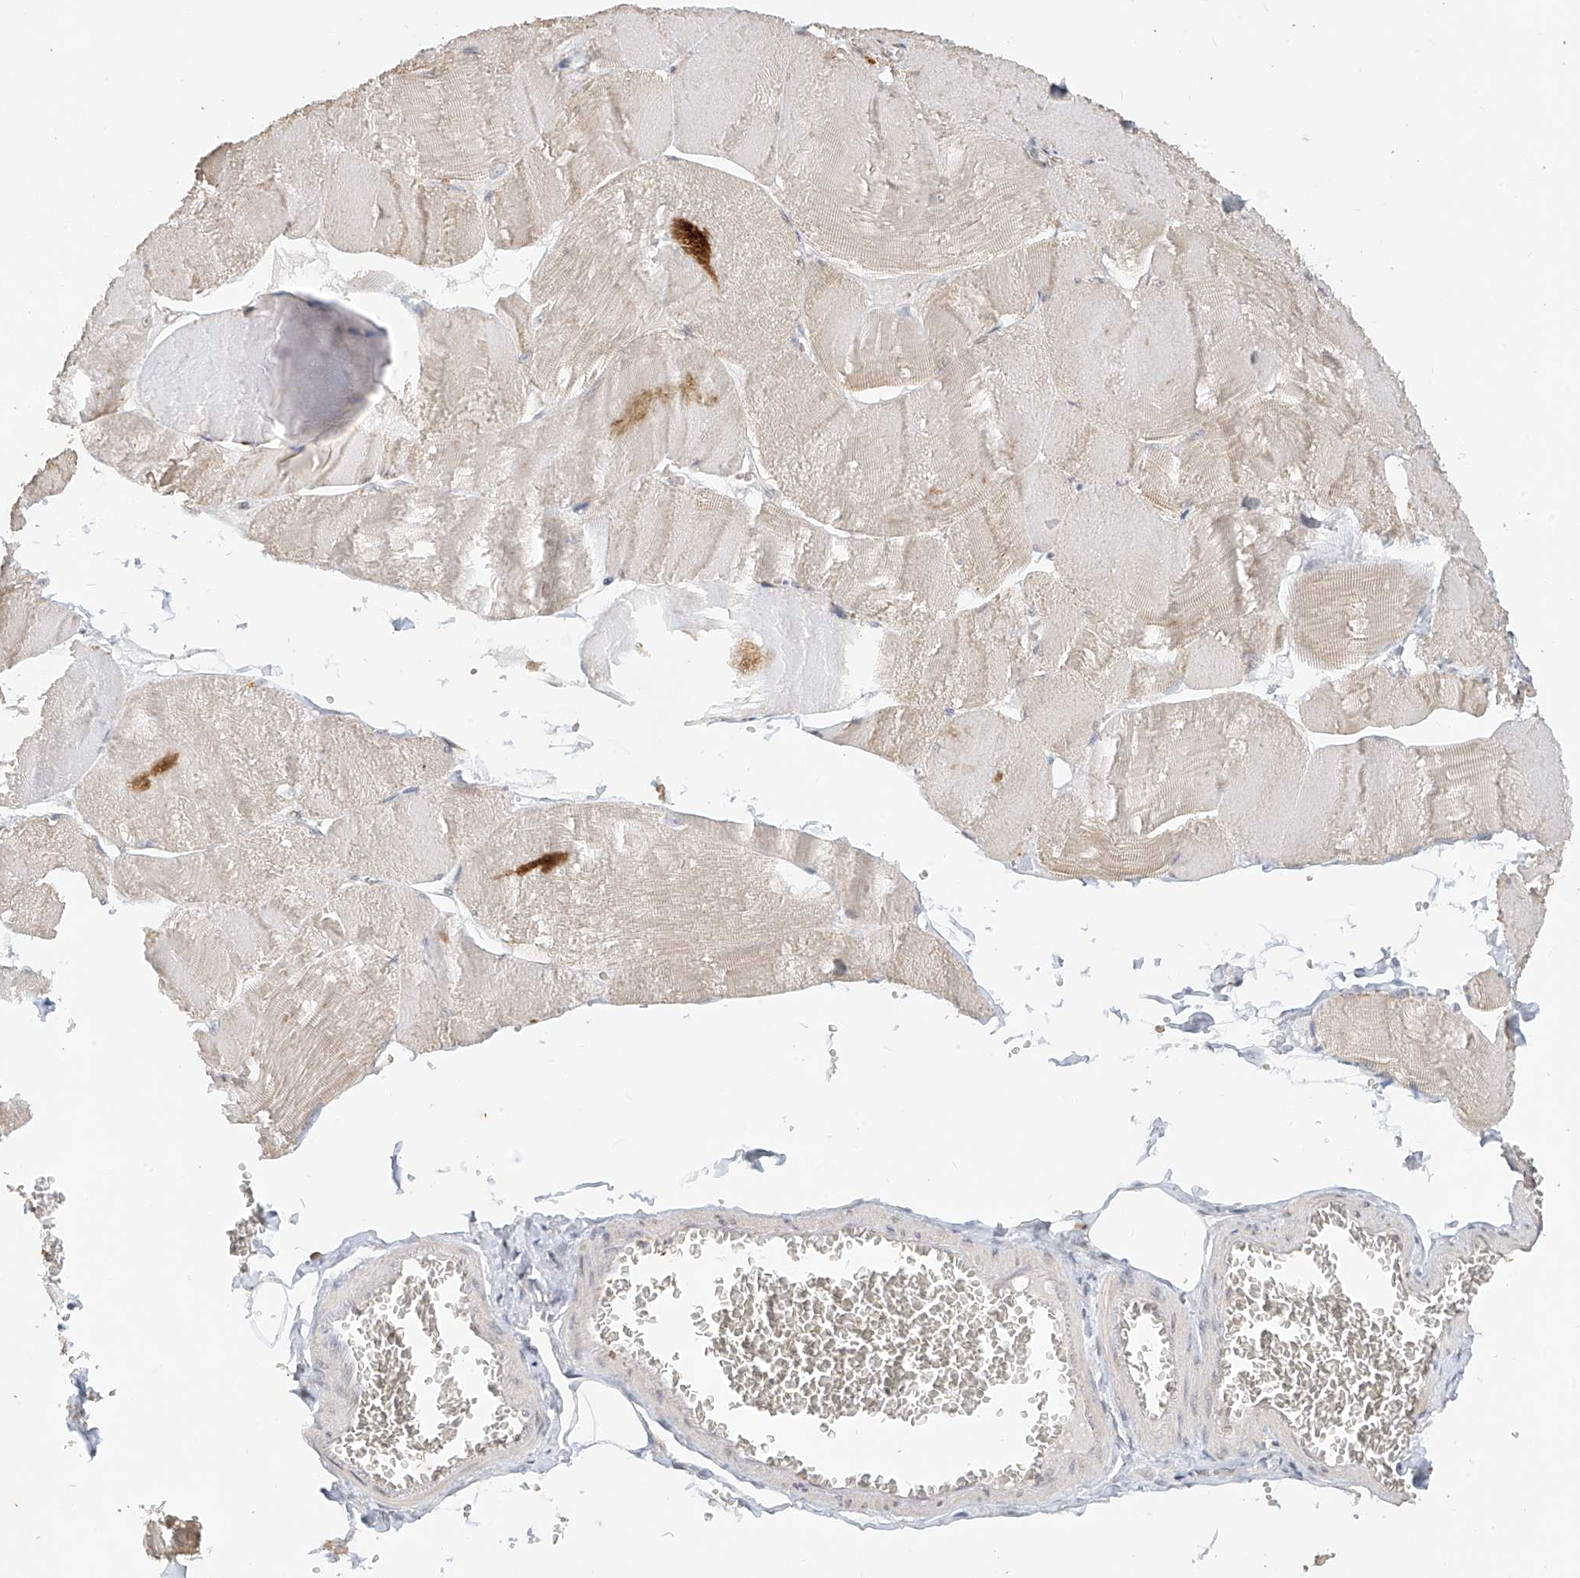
{"staining": {"intensity": "weak", "quantity": "<25%", "location": "cytoplasmic/membranous"}, "tissue": "skeletal muscle", "cell_type": "Myocytes", "image_type": "normal", "snomed": [{"axis": "morphology", "description": "Normal tissue, NOS"}, {"axis": "morphology", "description": "Basal cell carcinoma"}, {"axis": "topography", "description": "Skeletal muscle"}], "caption": "Immunohistochemical staining of benign skeletal muscle shows no significant expression in myocytes.", "gene": "MTUS2", "patient": {"sex": "female", "age": 64}}